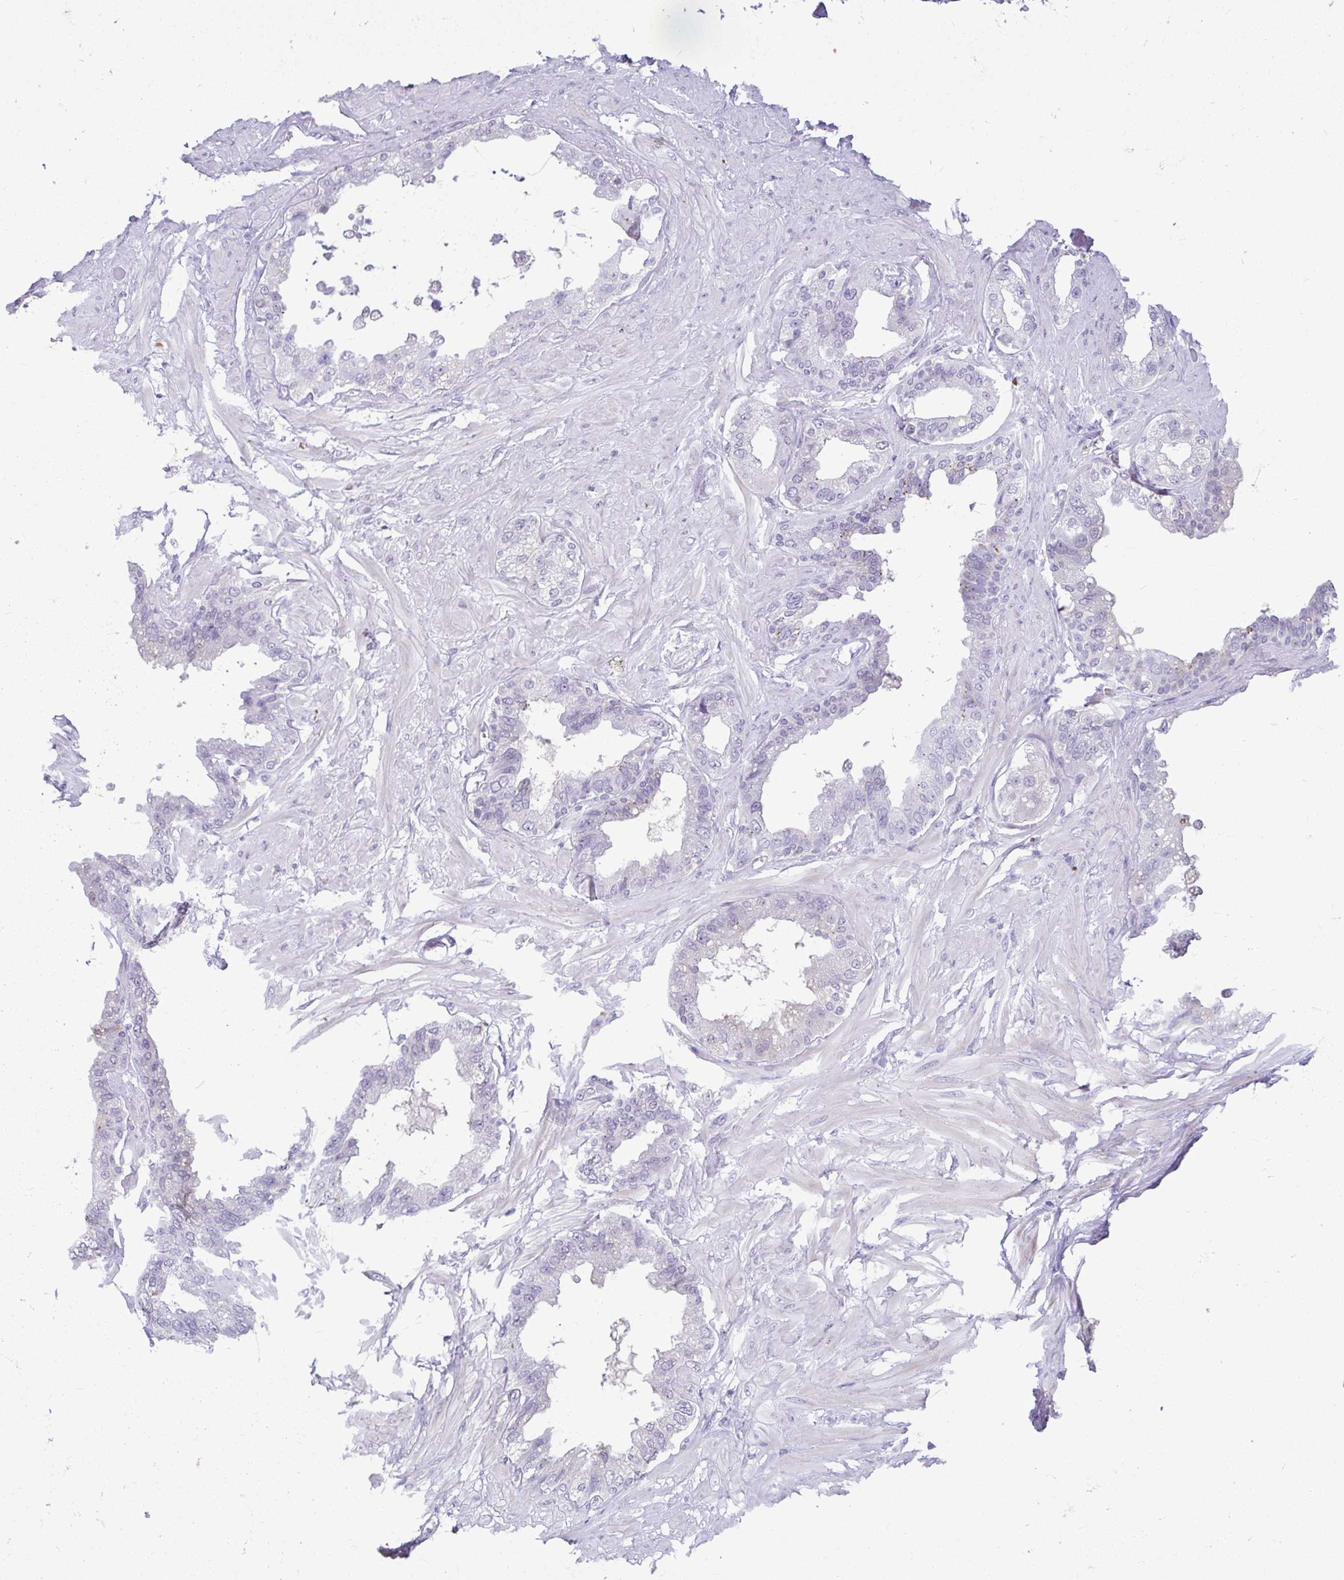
{"staining": {"intensity": "negative", "quantity": "none", "location": "none"}, "tissue": "seminal vesicle", "cell_type": "Glandular cells", "image_type": "normal", "snomed": [{"axis": "morphology", "description": "Normal tissue, NOS"}, {"axis": "topography", "description": "Seminal veicle"}, {"axis": "topography", "description": "Peripheral nerve tissue"}], "caption": "DAB immunohistochemical staining of benign human seminal vesicle displays no significant positivity in glandular cells.", "gene": "SERPINI1", "patient": {"sex": "male", "age": 76}}